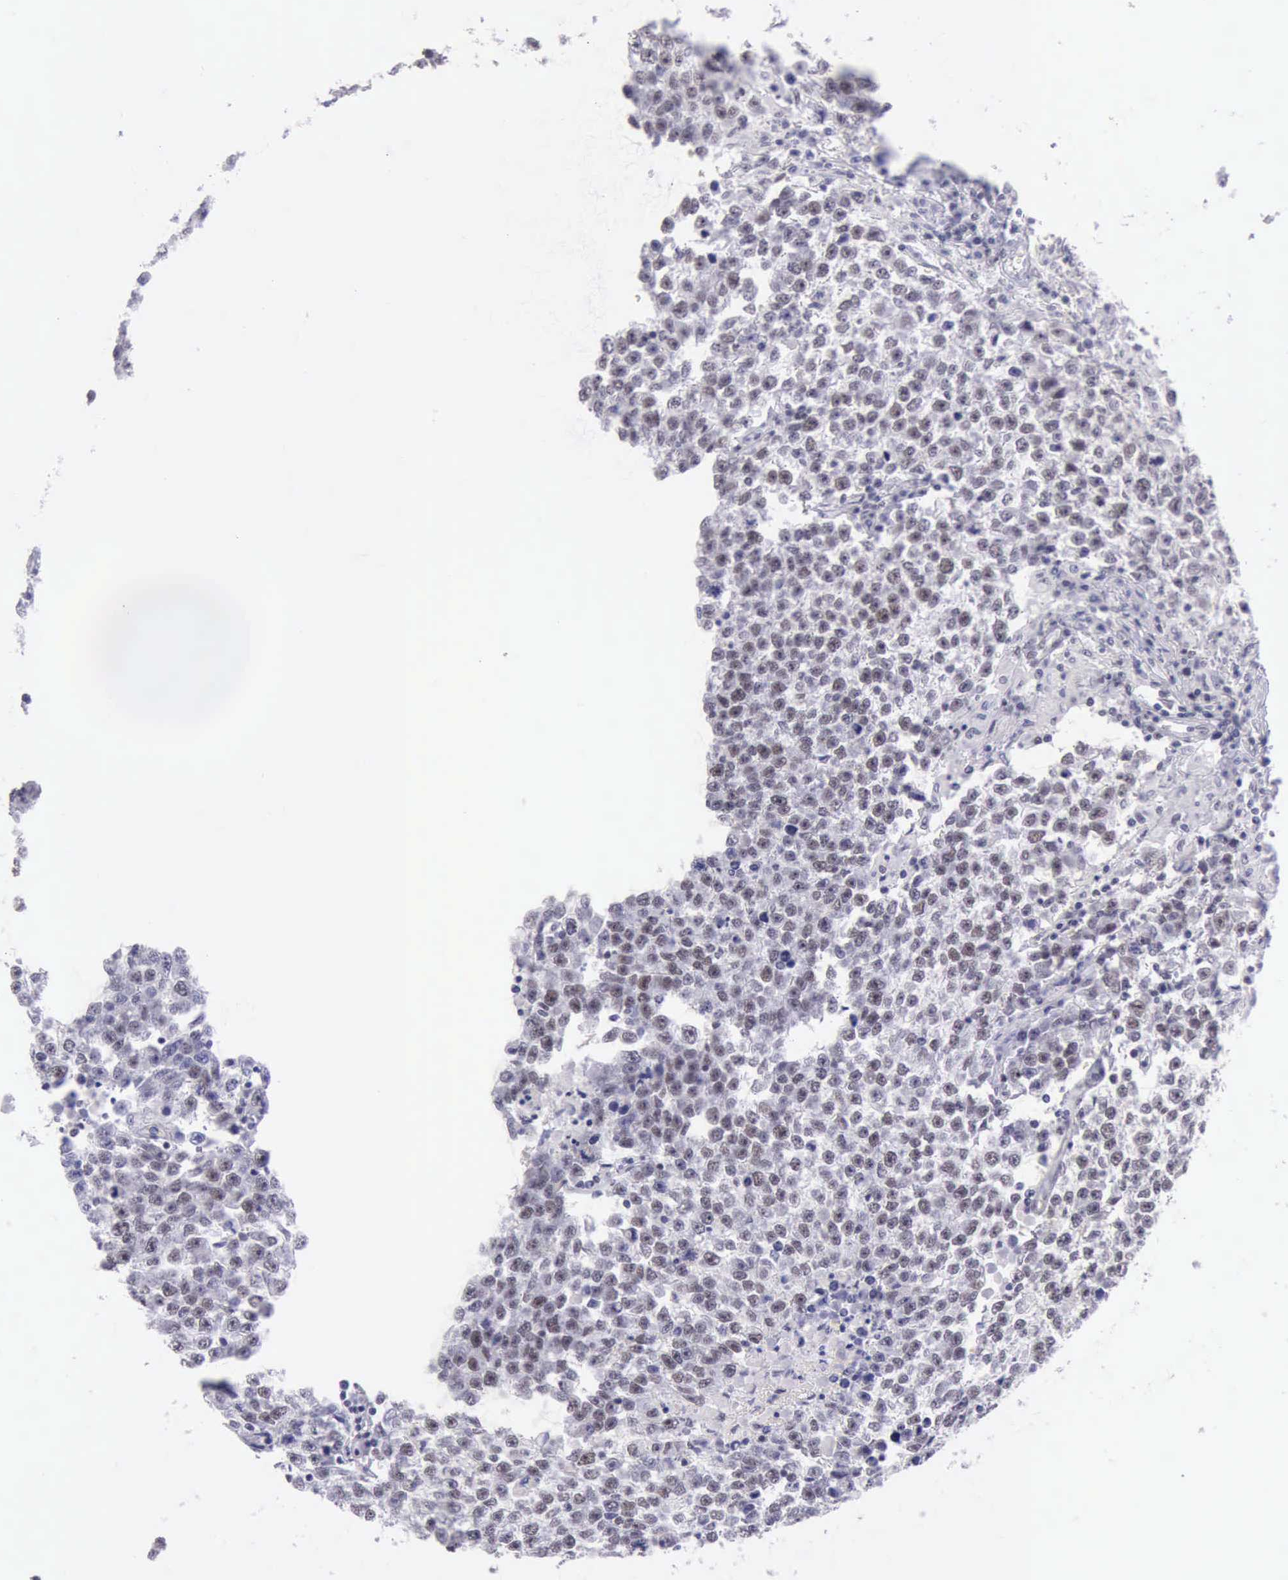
{"staining": {"intensity": "weak", "quantity": "25%-75%", "location": "nuclear"}, "tissue": "testis cancer", "cell_type": "Tumor cells", "image_type": "cancer", "snomed": [{"axis": "morphology", "description": "Seminoma, NOS"}, {"axis": "topography", "description": "Testis"}], "caption": "Testis seminoma was stained to show a protein in brown. There is low levels of weak nuclear positivity in approximately 25%-75% of tumor cells.", "gene": "EP300", "patient": {"sex": "male", "age": 36}}